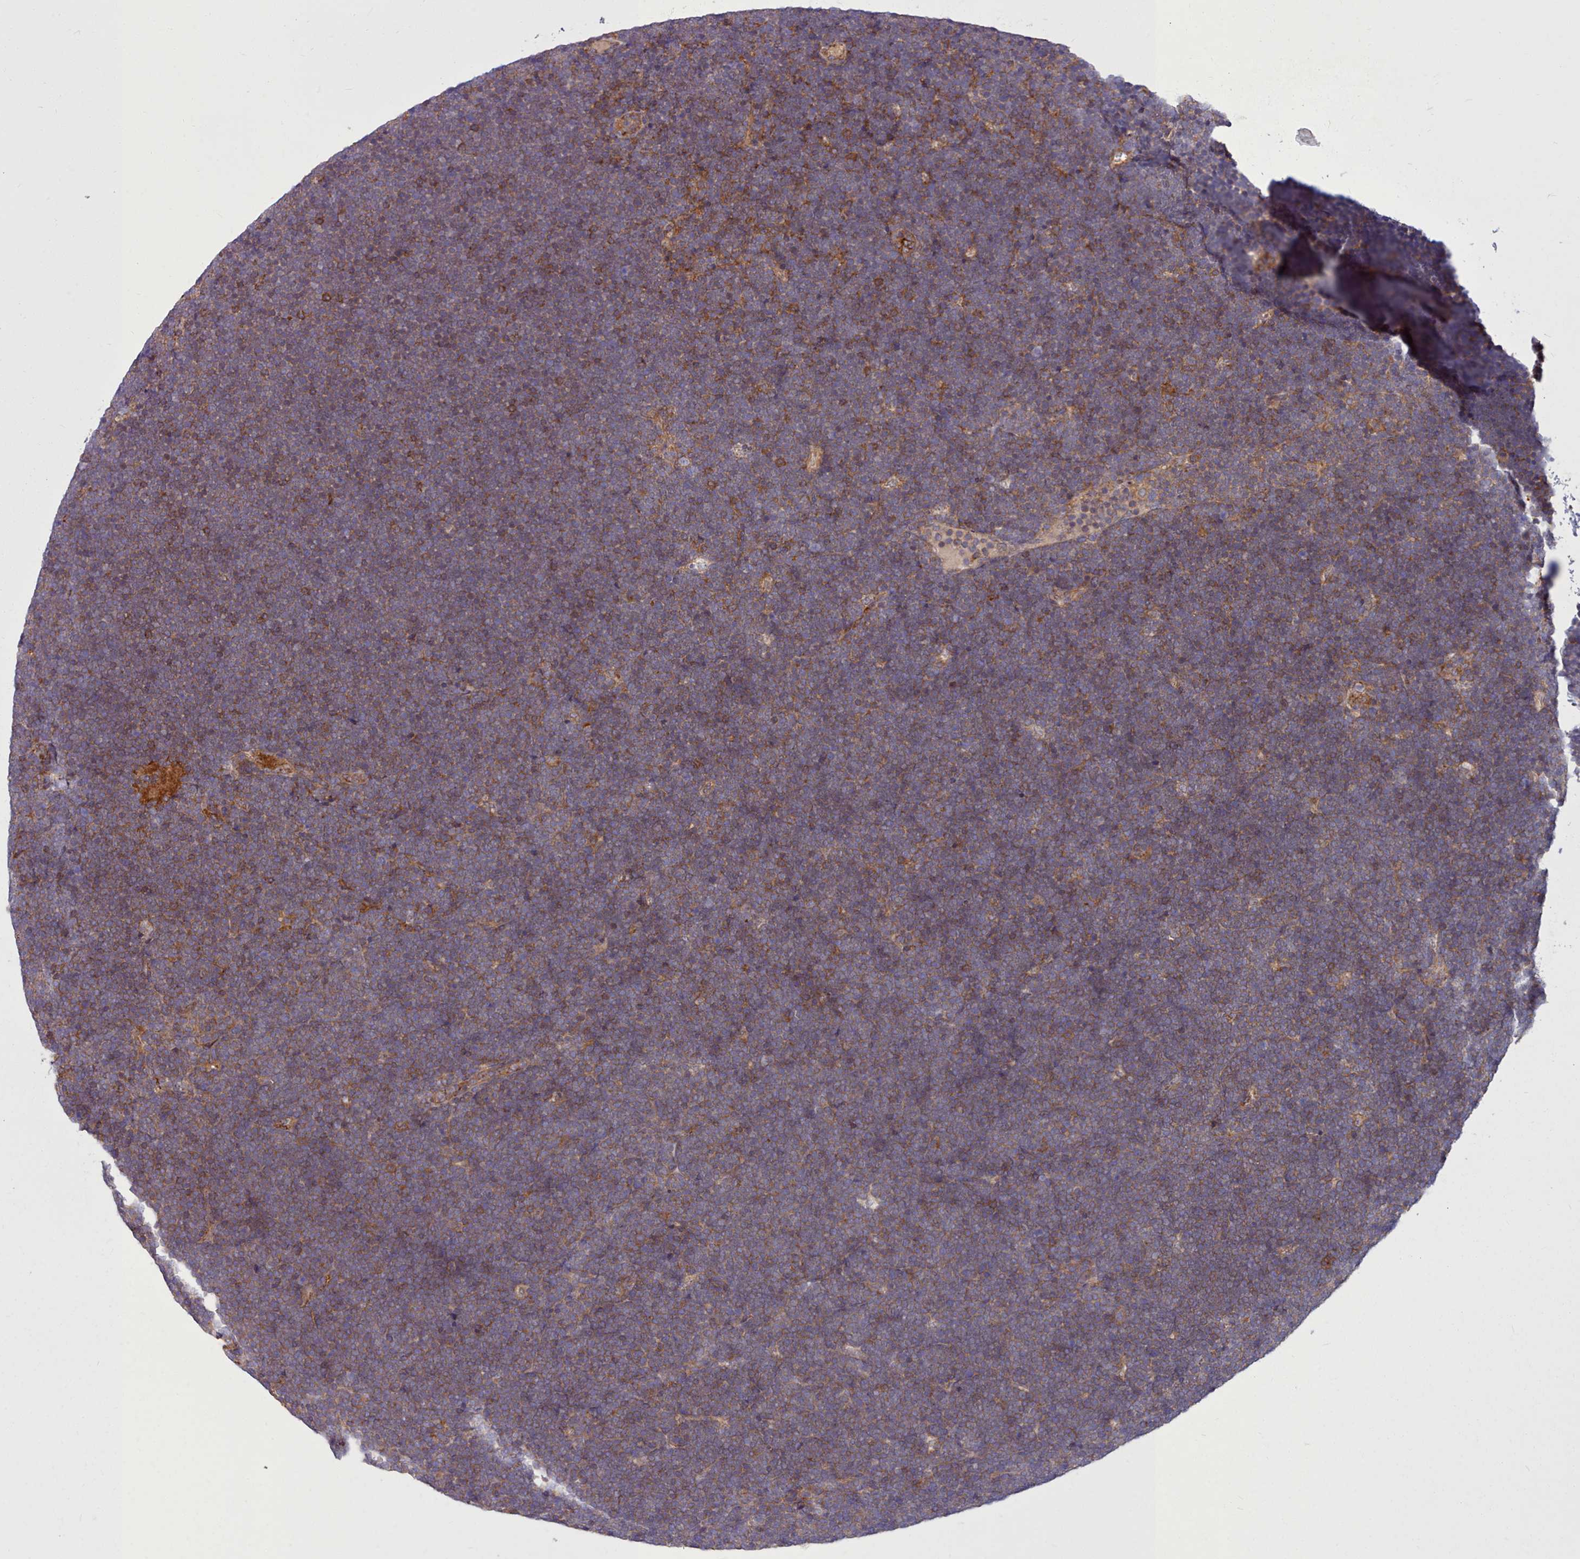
{"staining": {"intensity": "moderate", "quantity": ">75%", "location": "cytoplasmic/membranous"}, "tissue": "lymphoma", "cell_type": "Tumor cells", "image_type": "cancer", "snomed": [{"axis": "morphology", "description": "Malignant lymphoma, non-Hodgkin's type, High grade"}, {"axis": "topography", "description": "Lymph node"}], "caption": "Moderate cytoplasmic/membranous expression for a protein is appreciated in about >75% of tumor cells of lymphoma using IHC.", "gene": "STUB1", "patient": {"sex": "male", "age": 13}}